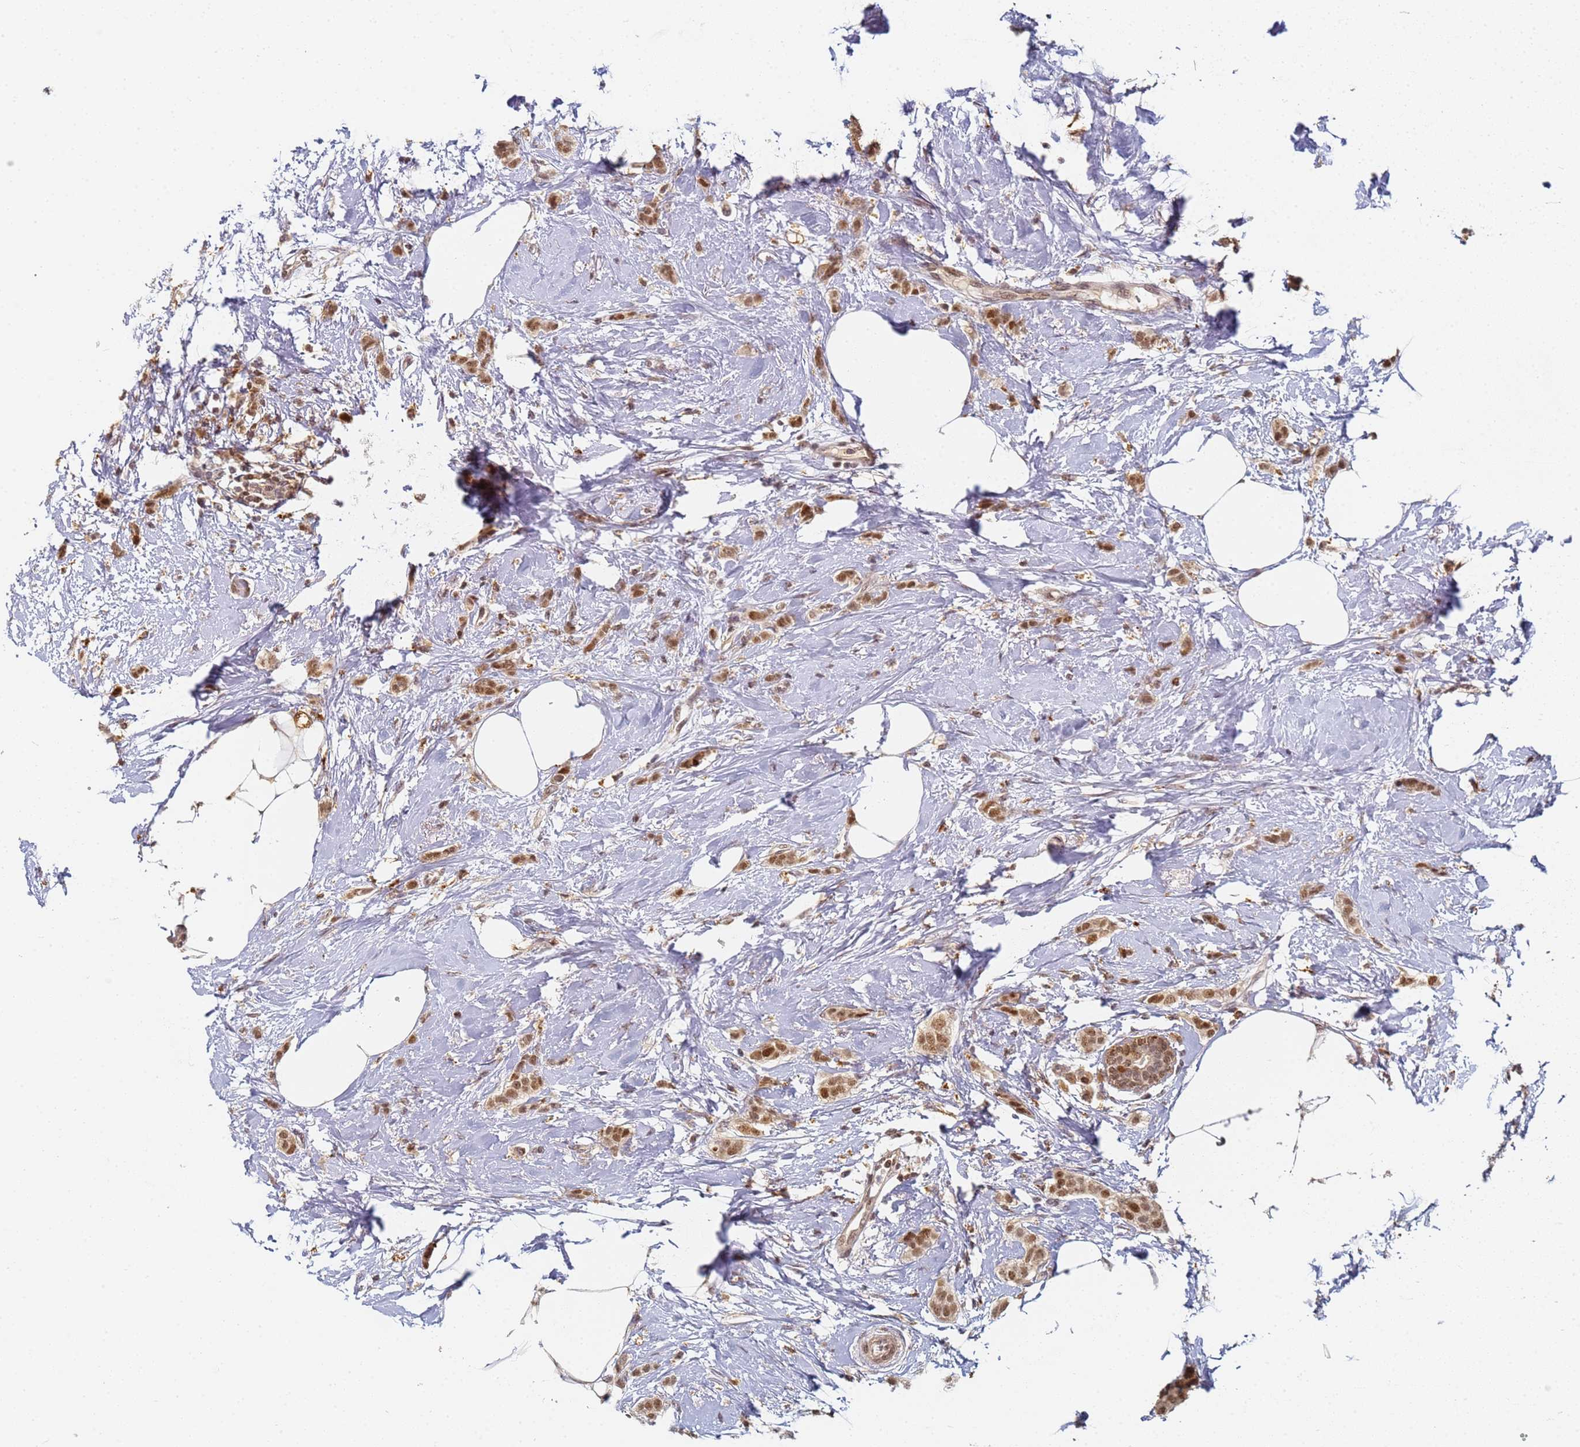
{"staining": {"intensity": "moderate", "quantity": ">75%", "location": "nuclear"}, "tissue": "breast cancer", "cell_type": "Tumor cells", "image_type": "cancer", "snomed": [{"axis": "morphology", "description": "Duct carcinoma"}, {"axis": "topography", "description": "Breast"}], "caption": "Intraductal carcinoma (breast) stained for a protein exhibits moderate nuclear positivity in tumor cells.", "gene": "HMCES", "patient": {"sex": "female", "age": 72}}